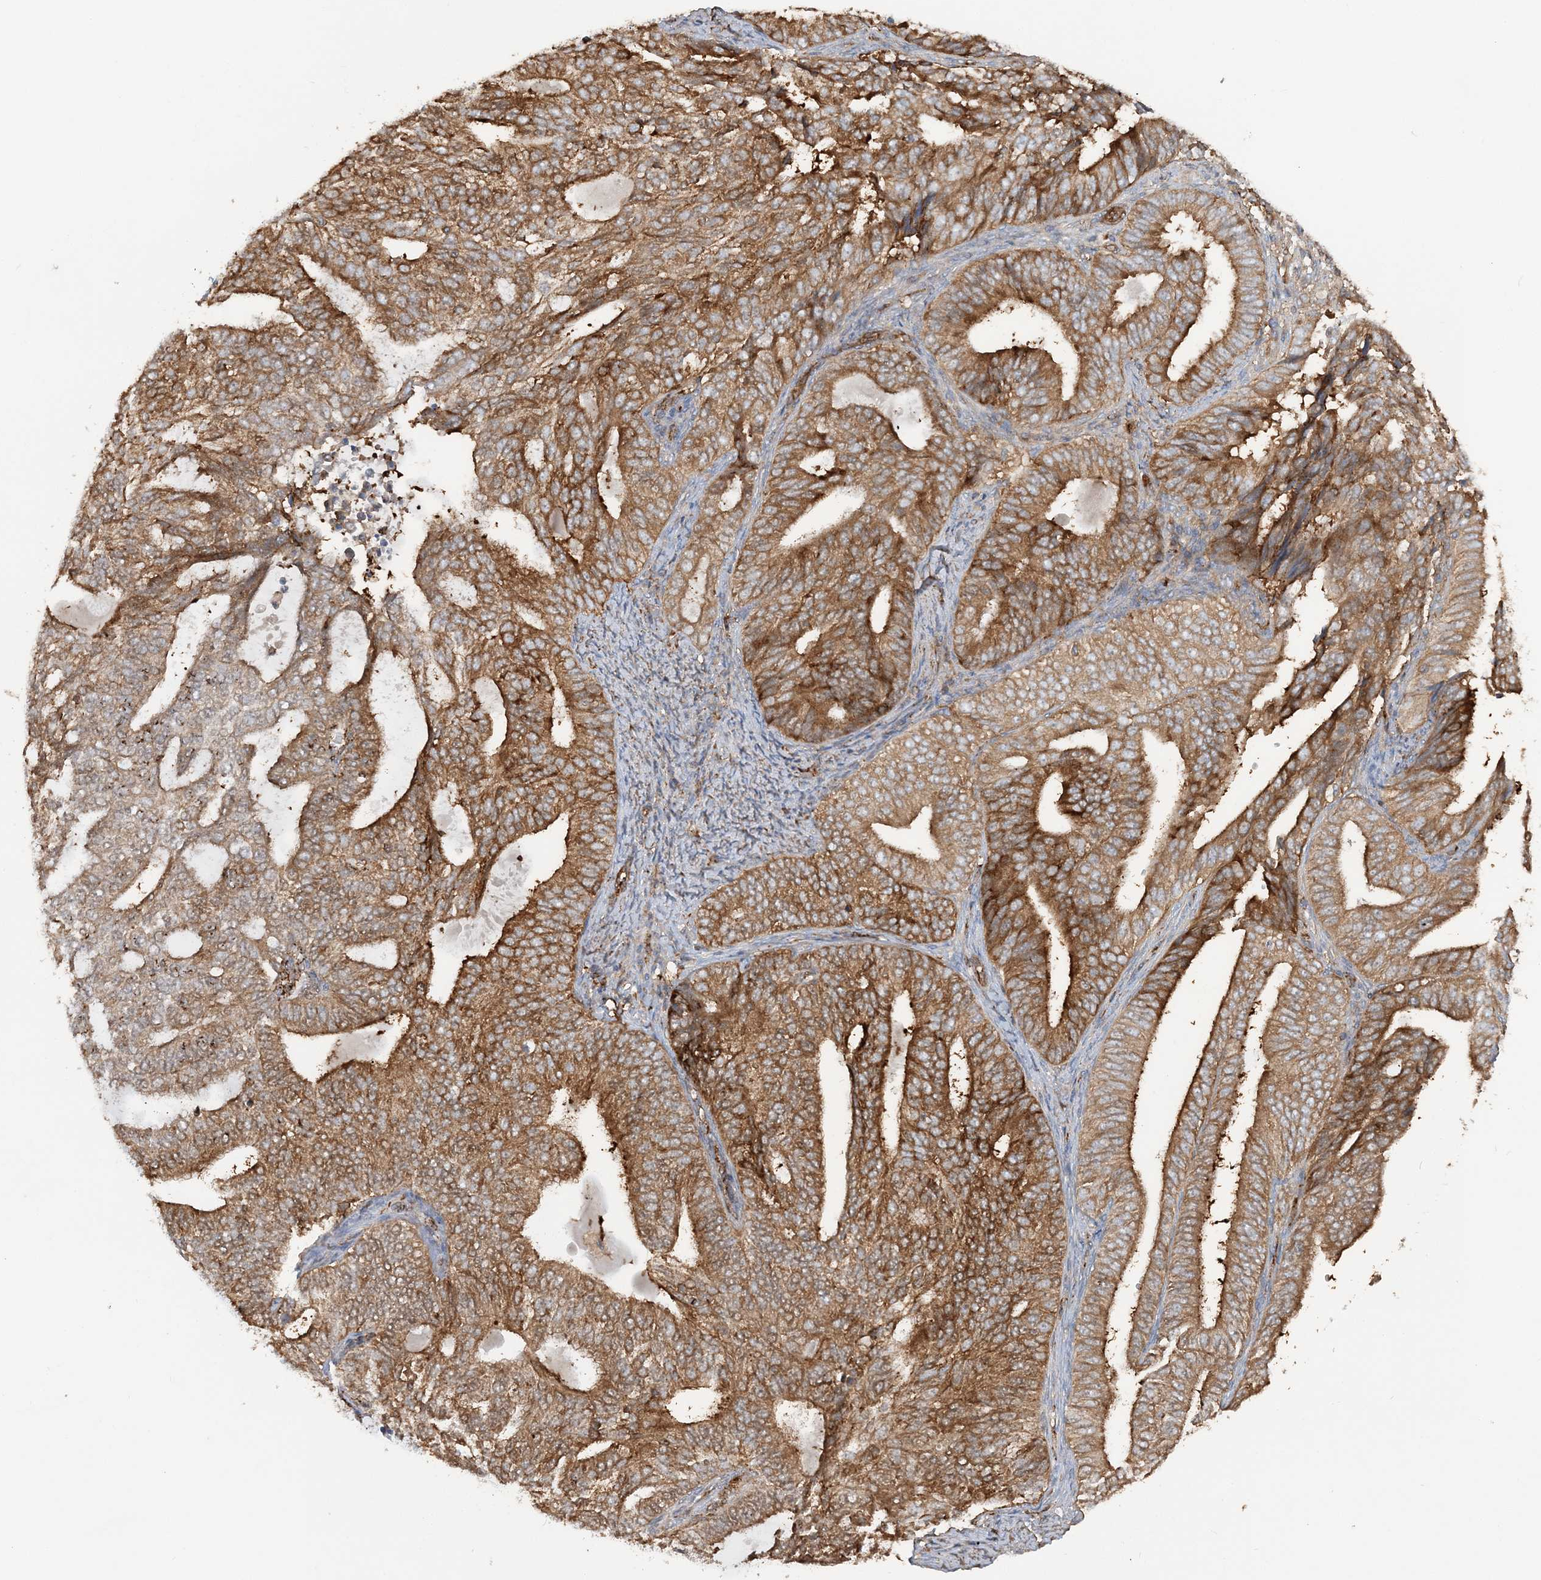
{"staining": {"intensity": "strong", "quantity": "25%-75%", "location": "cytoplasmic/membranous"}, "tissue": "endometrial cancer", "cell_type": "Tumor cells", "image_type": "cancer", "snomed": [{"axis": "morphology", "description": "Adenocarcinoma, NOS"}, {"axis": "topography", "description": "Endometrium"}], "caption": "This image reveals immunohistochemistry (IHC) staining of human endometrial cancer (adenocarcinoma), with high strong cytoplasmic/membranous positivity in approximately 25%-75% of tumor cells.", "gene": "DSTN", "patient": {"sex": "female", "age": 58}}